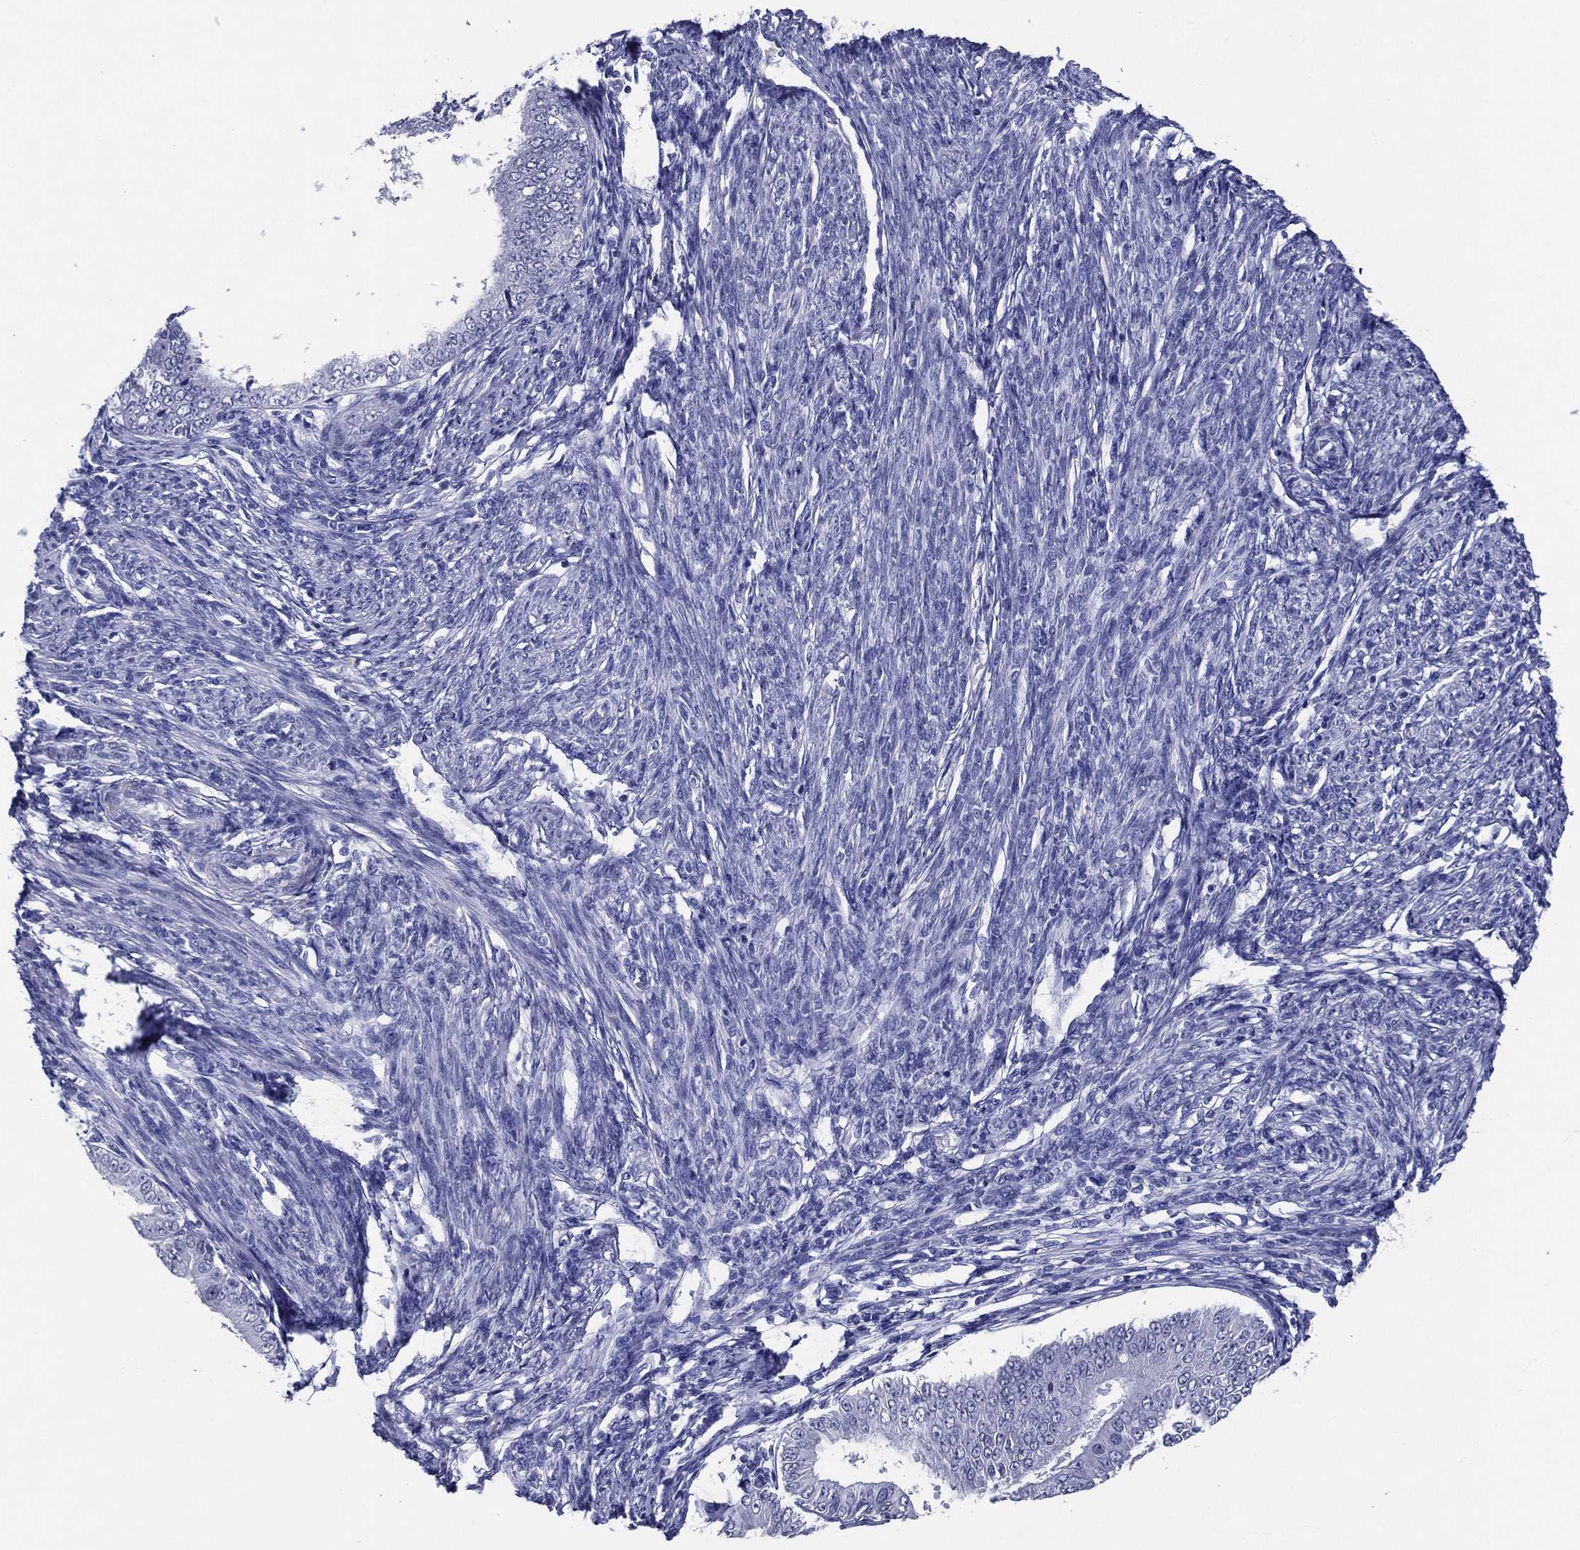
{"staining": {"intensity": "negative", "quantity": "none", "location": "none"}, "tissue": "endometrial cancer", "cell_type": "Tumor cells", "image_type": "cancer", "snomed": [{"axis": "morphology", "description": "Adenocarcinoma, NOS"}, {"axis": "topography", "description": "Endometrium"}], "caption": "This is an immunohistochemistry photomicrograph of human adenocarcinoma (endometrial). There is no staining in tumor cells.", "gene": "TFAP2A", "patient": {"sex": "female", "age": 63}}